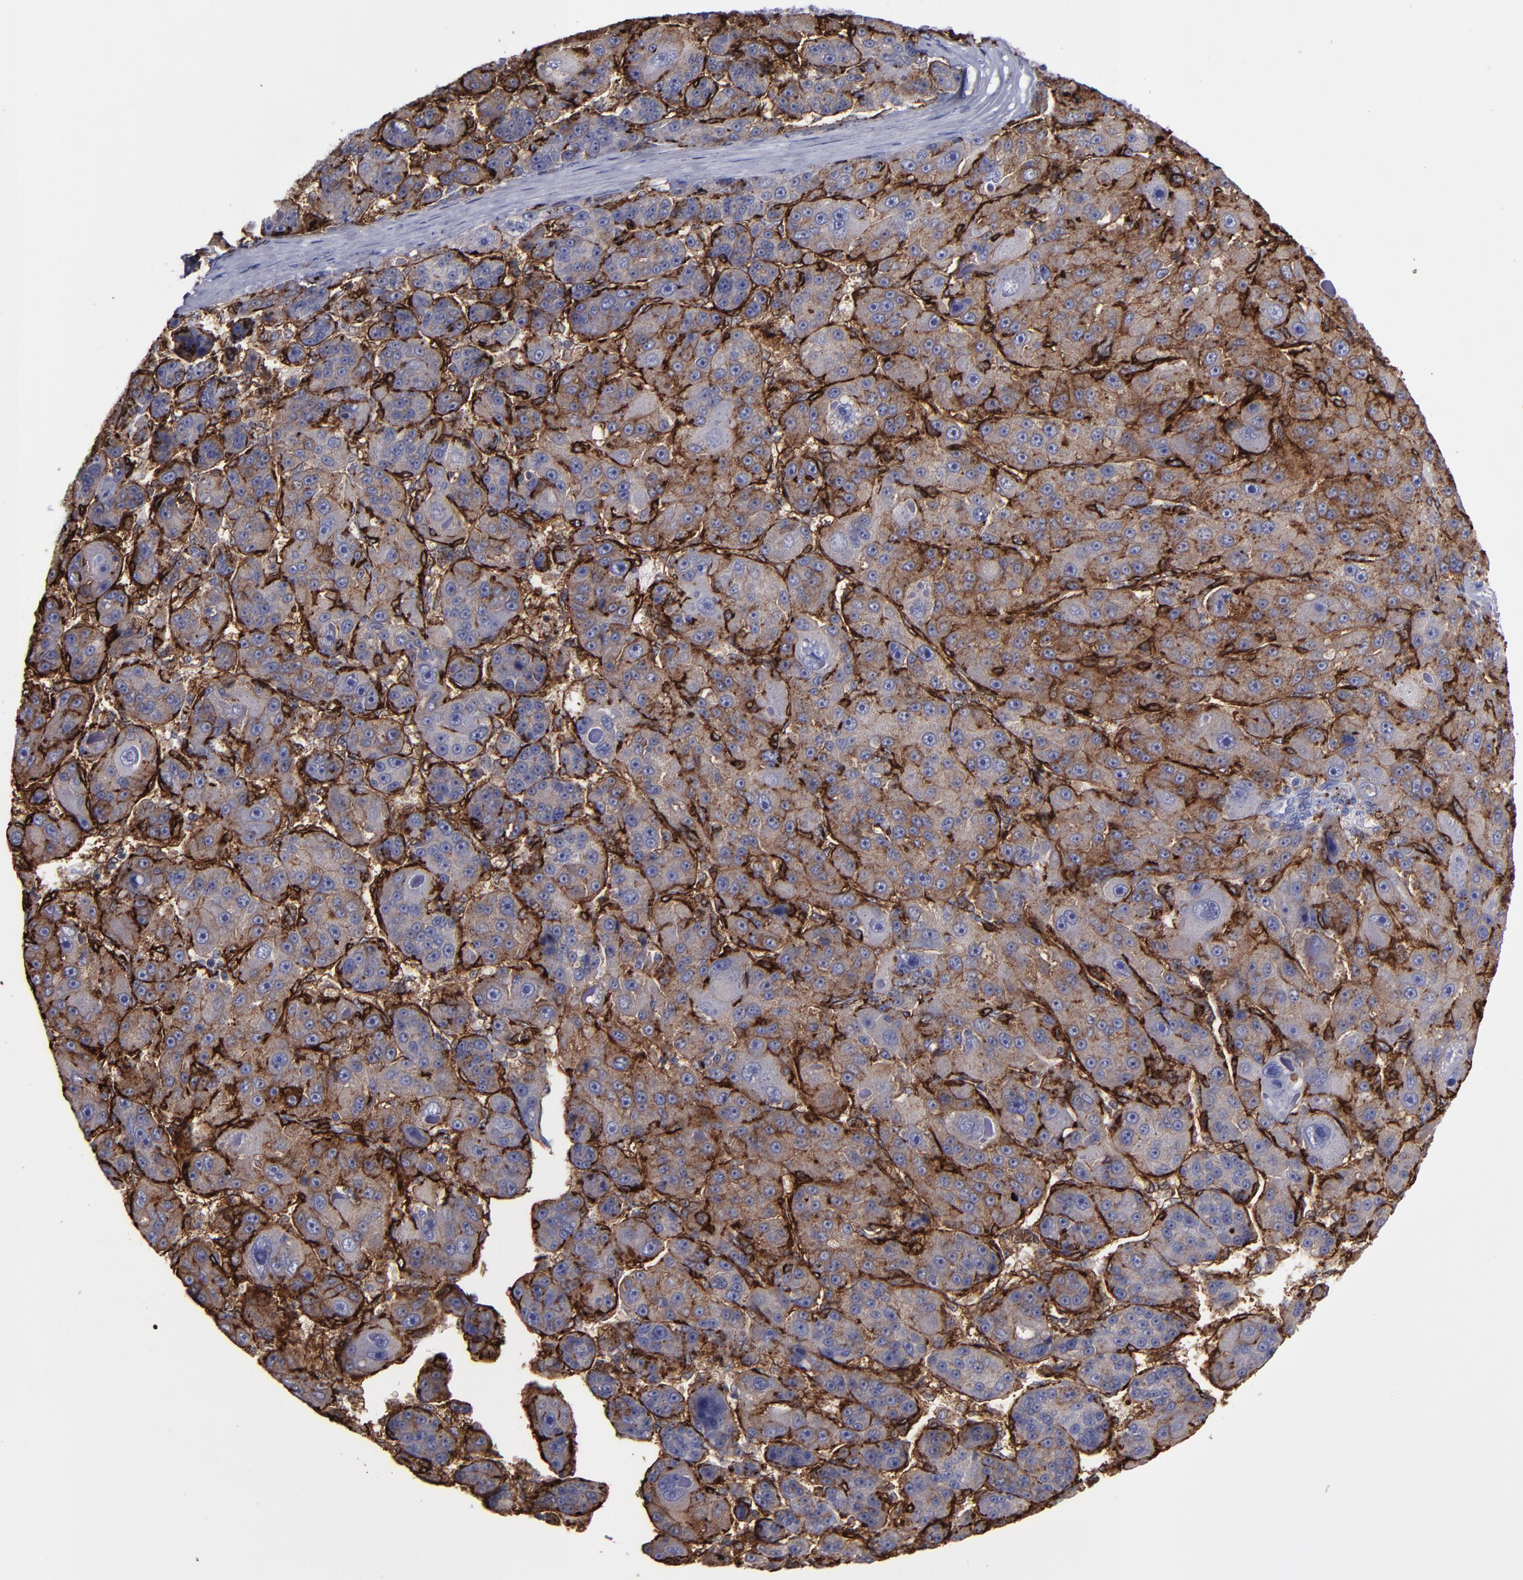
{"staining": {"intensity": "moderate", "quantity": "25%-75%", "location": "cytoplasmic/membranous"}, "tissue": "liver cancer", "cell_type": "Tumor cells", "image_type": "cancer", "snomed": [{"axis": "morphology", "description": "Carcinoma, Hepatocellular, NOS"}, {"axis": "topography", "description": "Liver"}], "caption": "Human liver hepatocellular carcinoma stained with a protein marker displays moderate staining in tumor cells.", "gene": "CD36", "patient": {"sex": "male", "age": 76}}